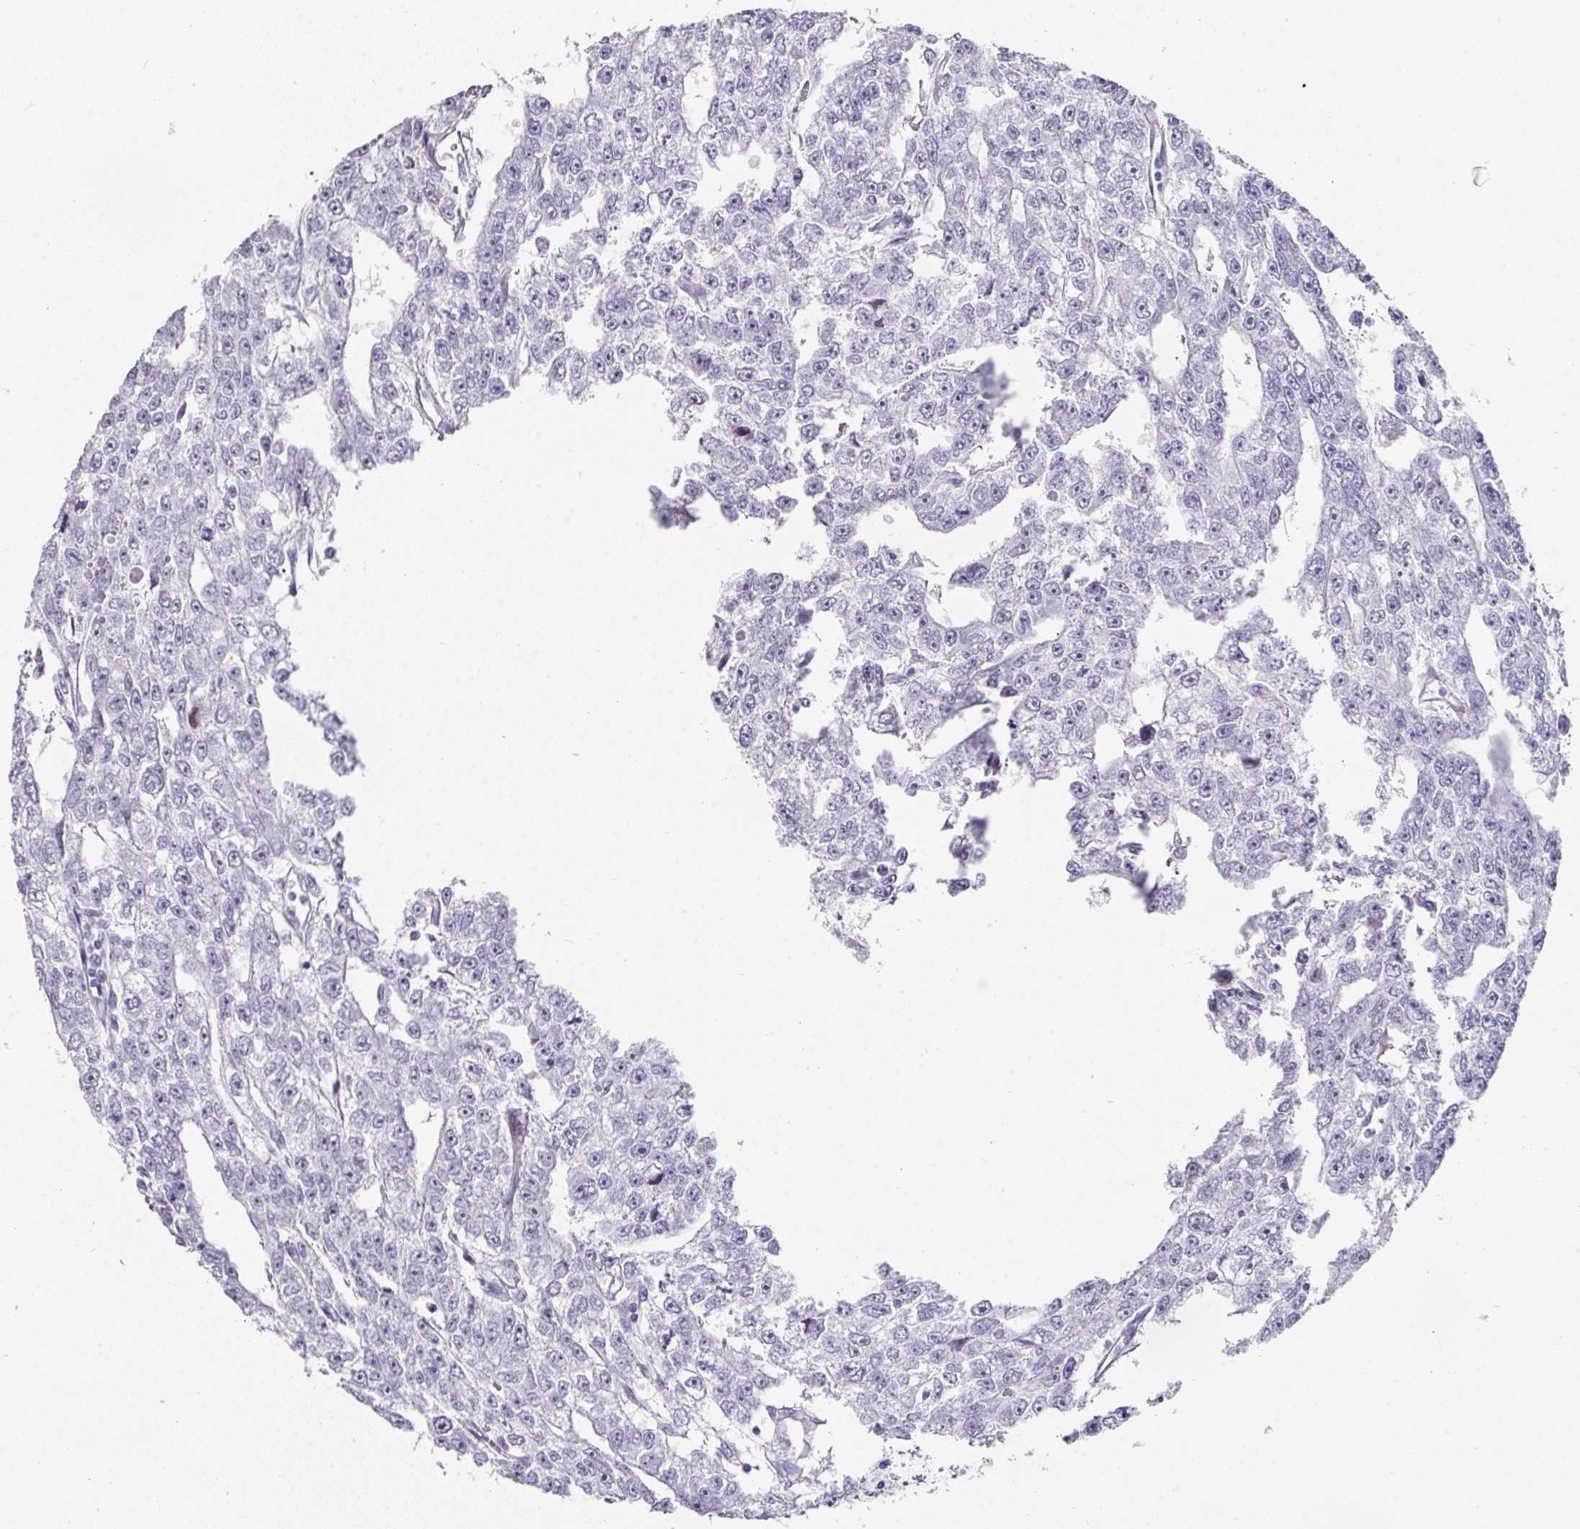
{"staining": {"intensity": "negative", "quantity": "none", "location": "none"}, "tissue": "testis cancer", "cell_type": "Tumor cells", "image_type": "cancer", "snomed": [{"axis": "morphology", "description": "Carcinoma, Embryonal, NOS"}, {"axis": "topography", "description": "Testis"}], "caption": "Testis cancer stained for a protein using IHC shows no positivity tumor cells.", "gene": "ANKRD29", "patient": {"sex": "male", "age": 20}}